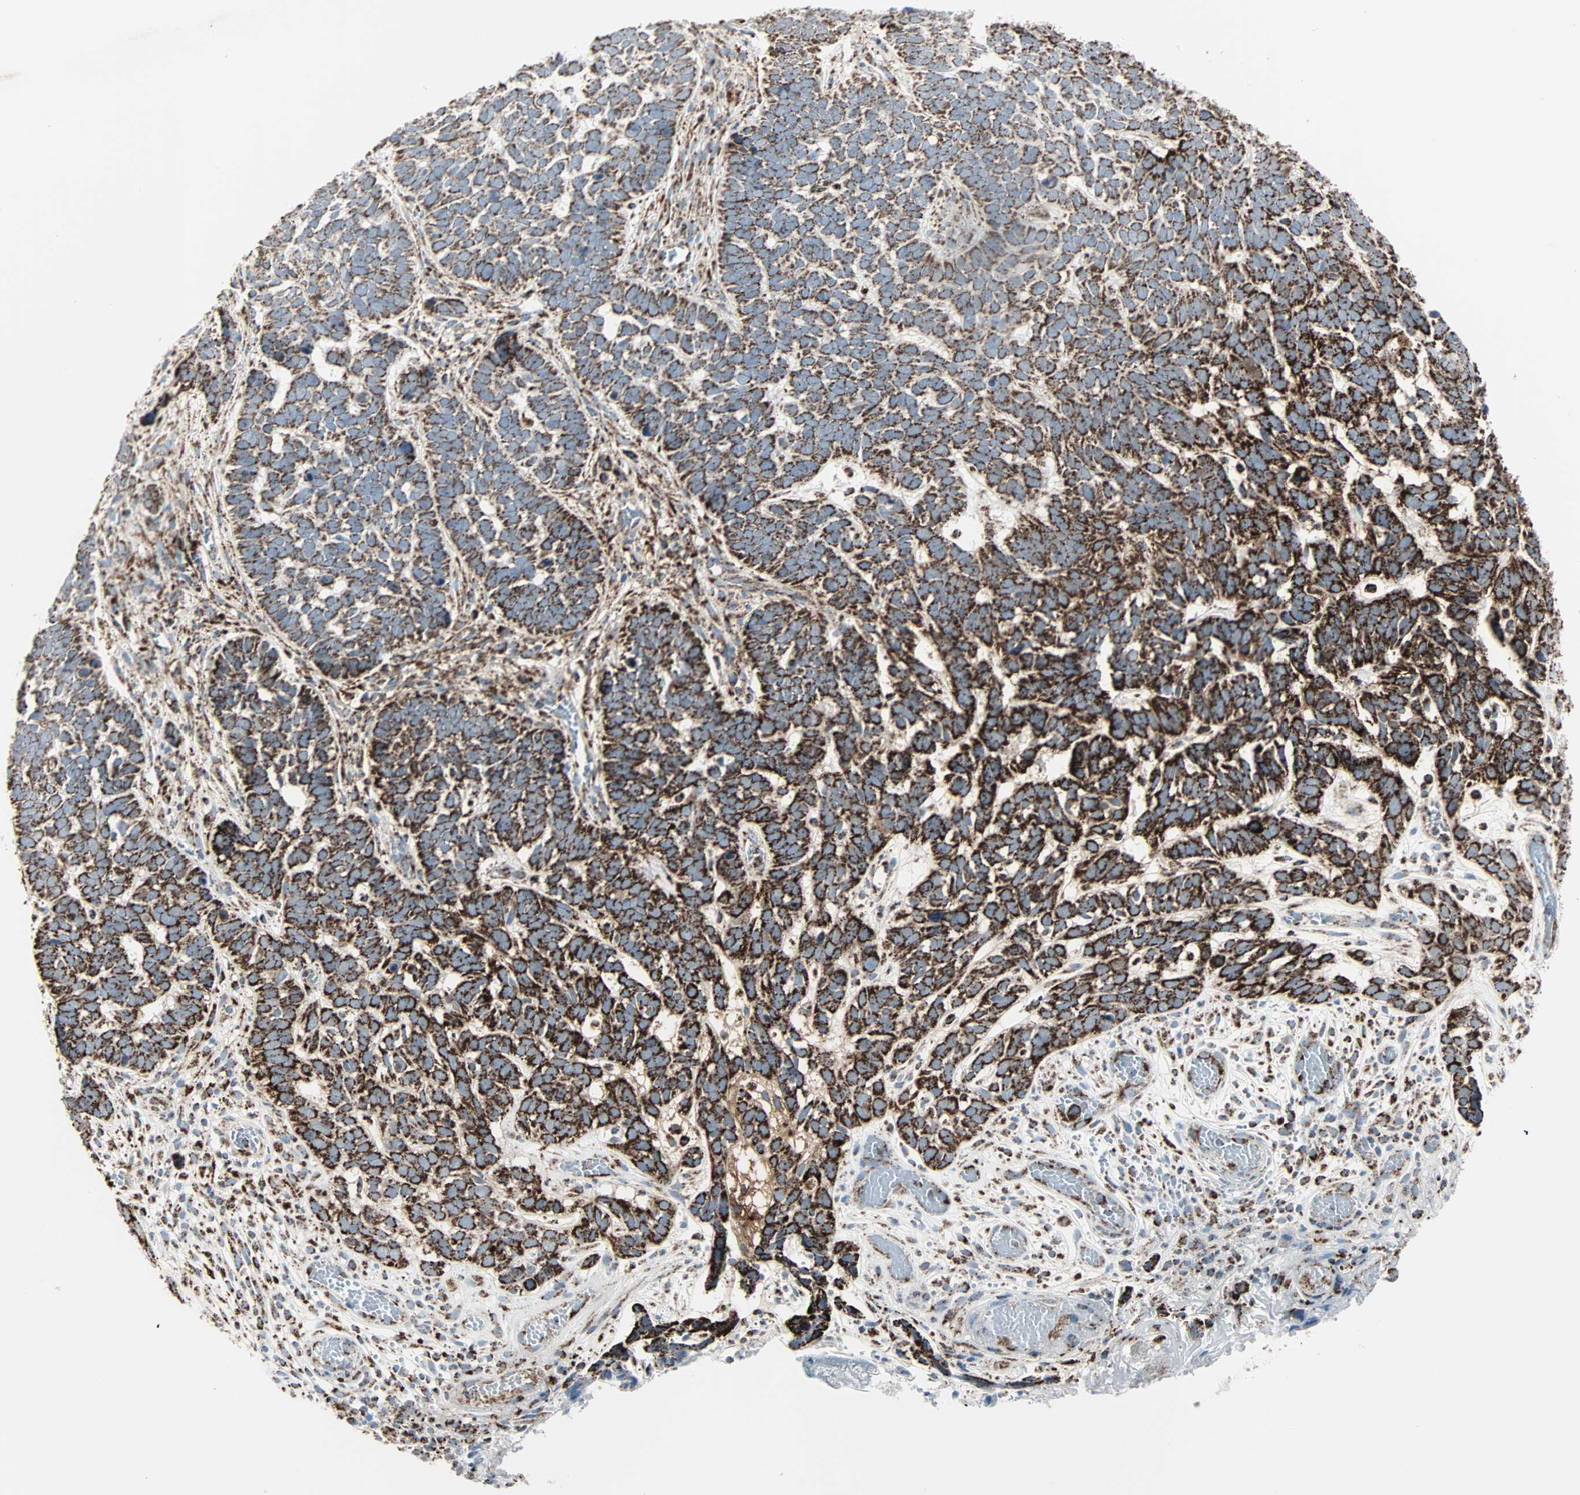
{"staining": {"intensity": "strong", "quantity": ">75%", "location": "cytoplasmic/membranous"}, "tissue": "skin cancer", "cell_type": "Tumor cells", "image_type": "cancer", "snomed": [{"axis": "morphology", "description": "Basal cell carcinoma"}, {"axis": "topography", "description": "Skin"}], "caption": "A high amount of strong cytoplasmic/membranous expression is appreciated in about >75% of tumor cells in skin basal cell carcinoma tissue.", "gene": "IDH2", "patient": {"sex": "male", "age": 87}}